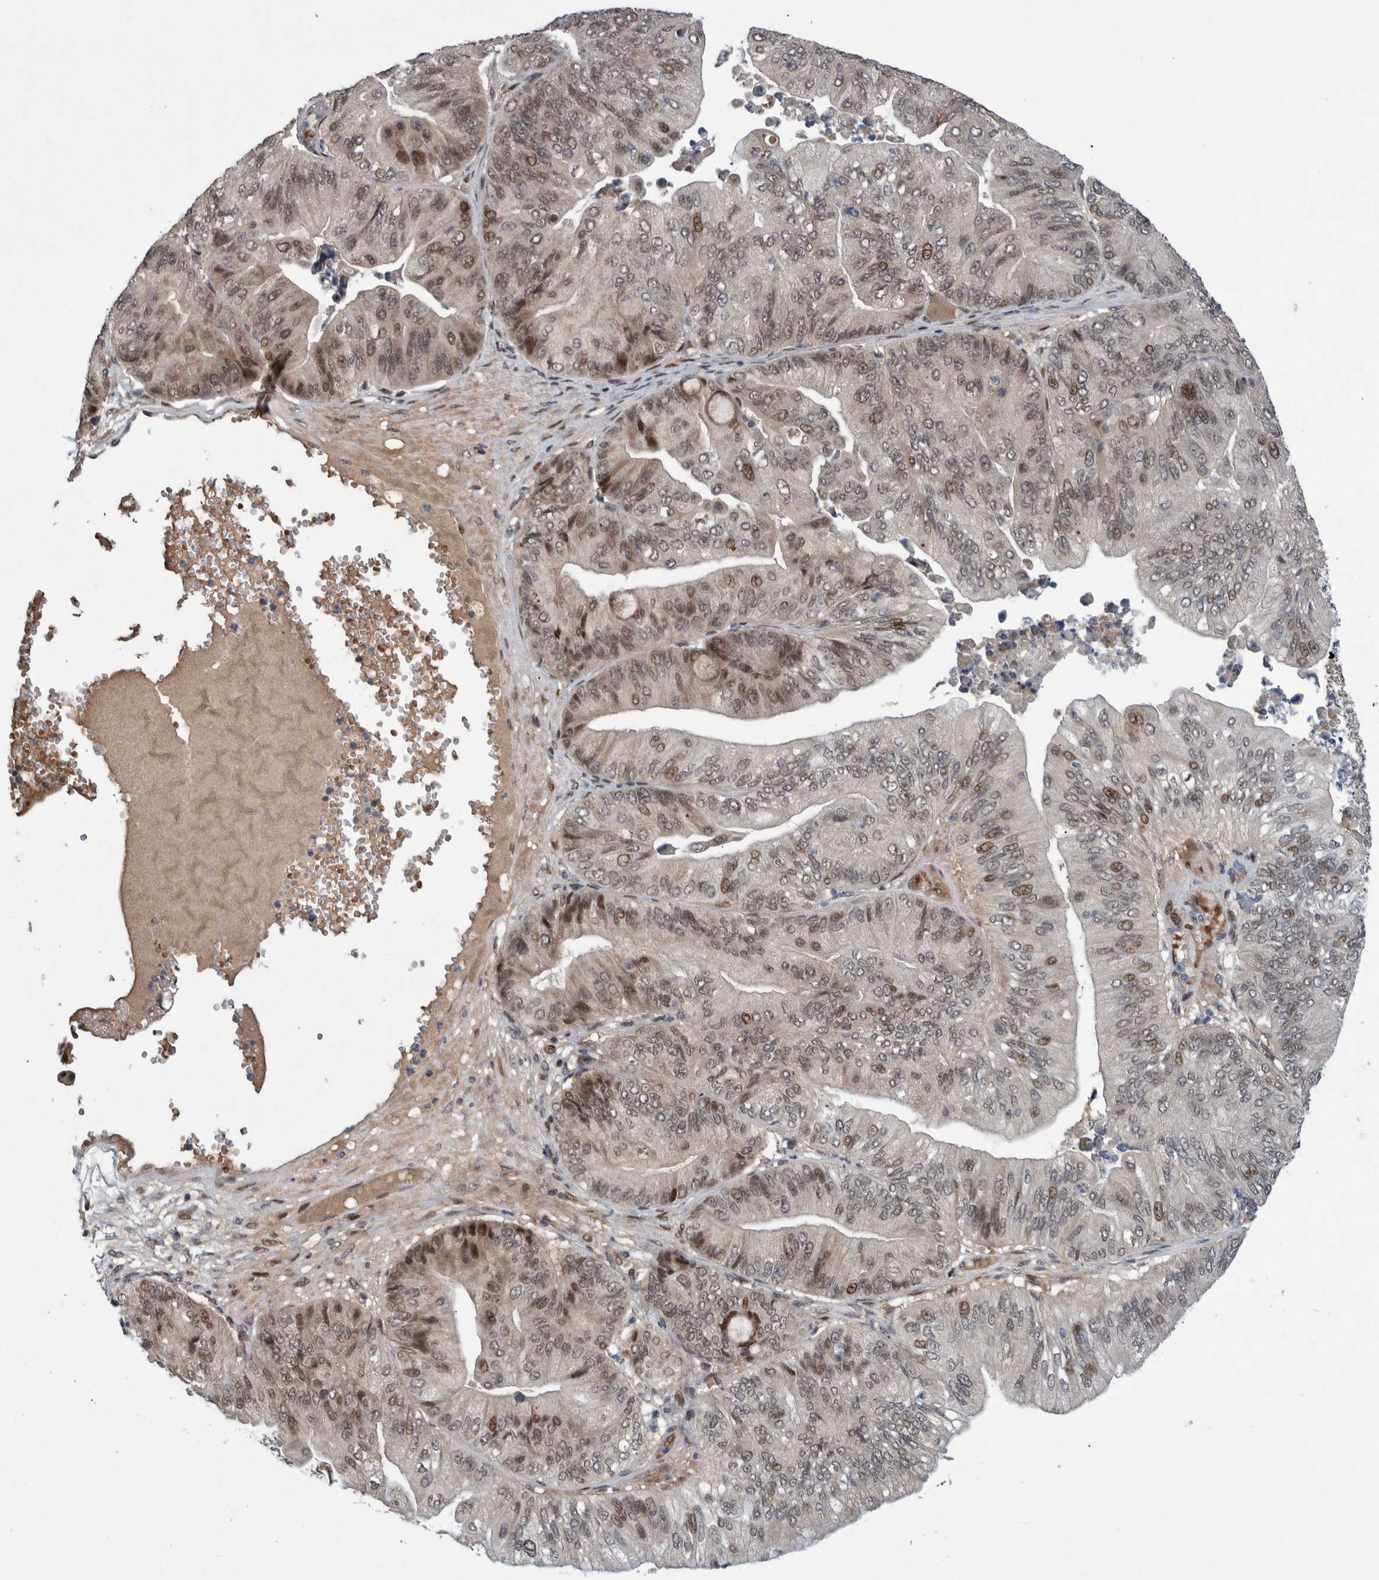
{"staining": {"intensity": "weak", "quantity": ">75%", "location": "cytoplasmic/membranous,nuclear"}, "tissue": "ovarian cancer", "cell_type": "Tumor cells", "image_type": "cancer", "snomed": [{"axis": "morphology", "description": "Cystadenocarcinoma, mucinous, NOS"}, {"axis": "topography", "description": "Ovary"}], "caption": "Immunohistochemistry (IHC) (DAB) staining of mucinous cystadenocarcinoma (ovarian) exhibits weak cytoplasmic/membranous and nuclear protein expression in approximately >75% of tumor cells.", "gene": "ESRP1", "patient": {"sex": "female", "age": 61}}